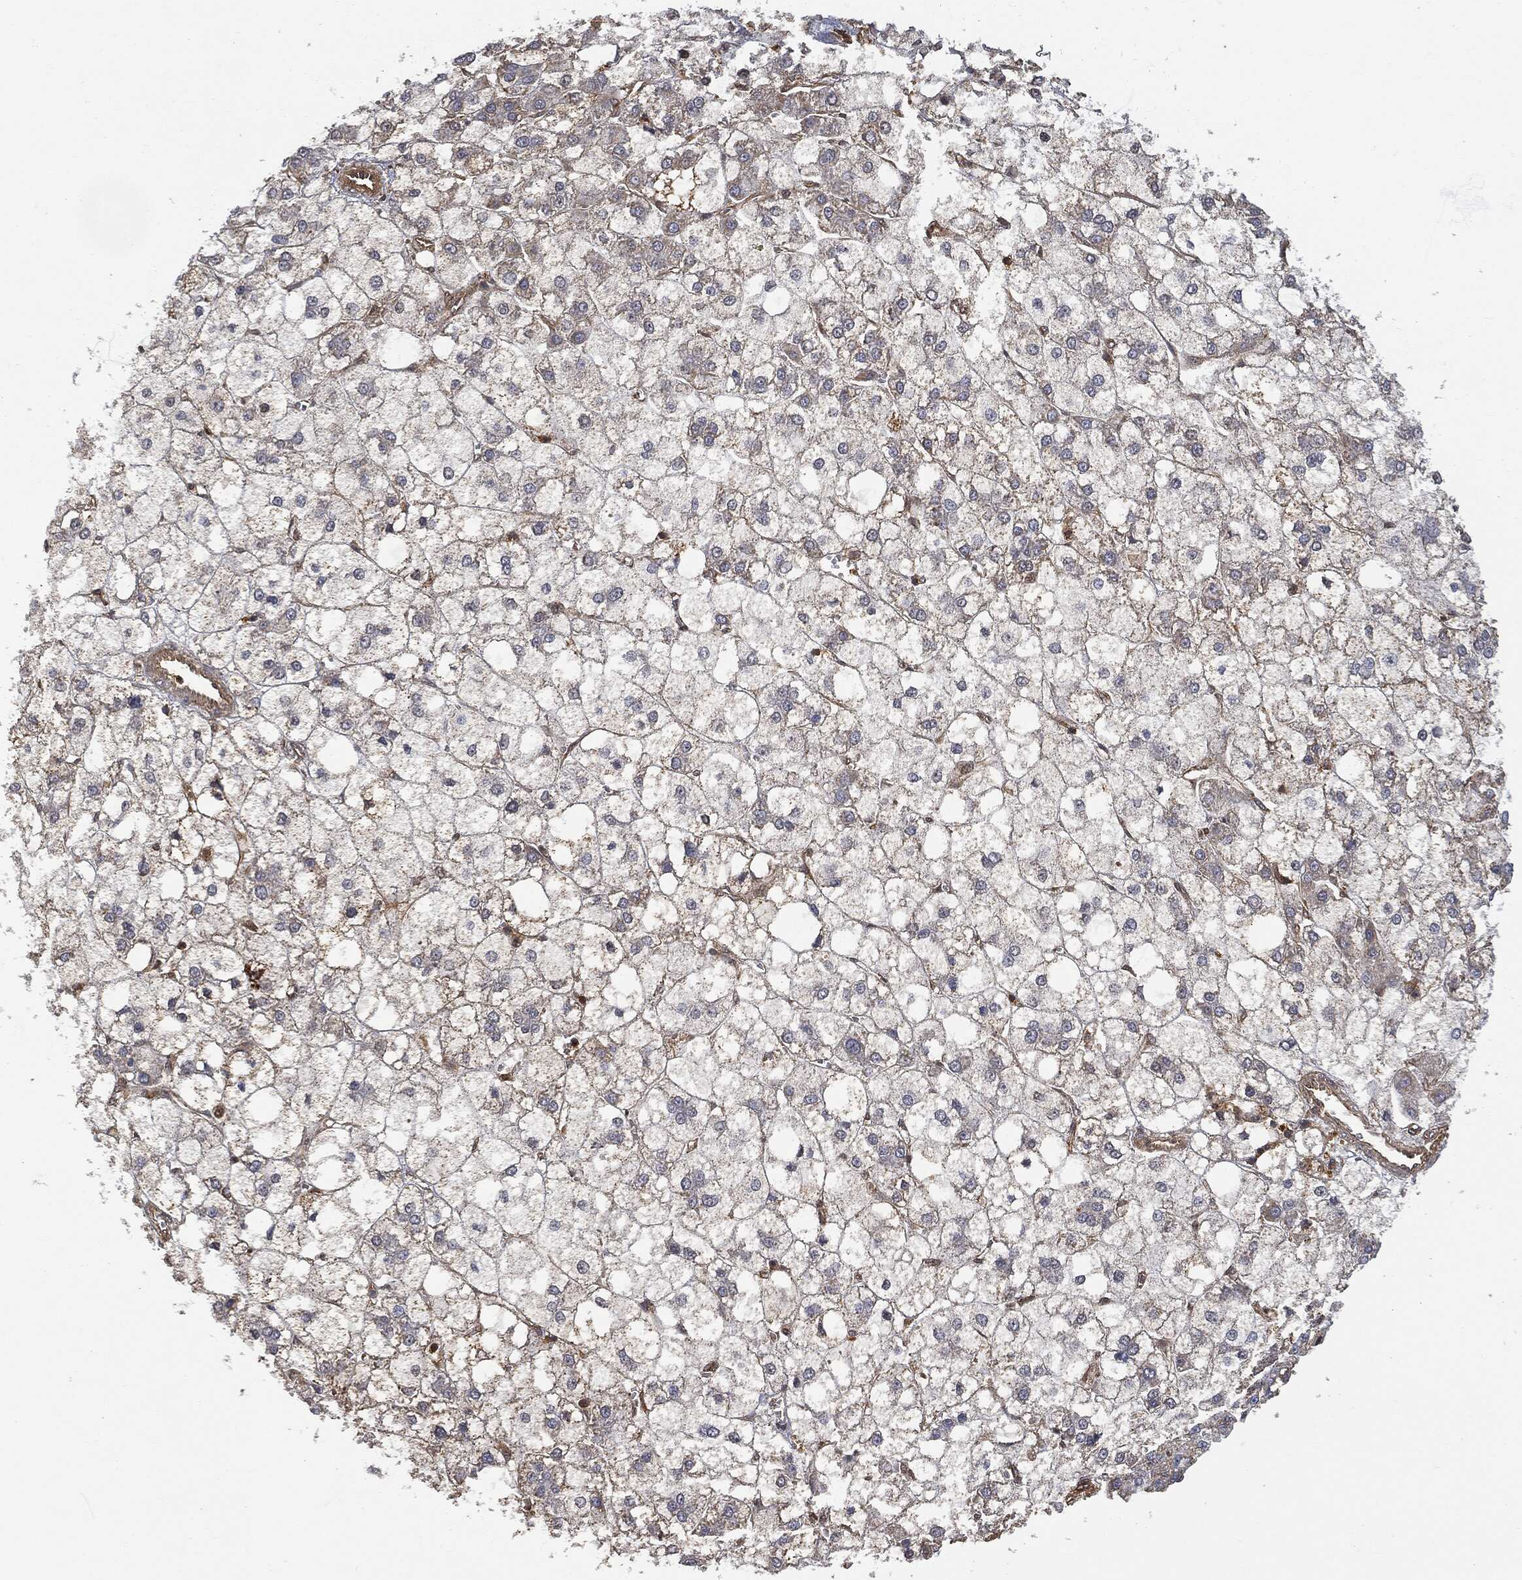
{"staining": {"intensity": "weak", "quantity": "<25%", "location": "cytoplasmic/membranous"}, "tissue": "liver cancer", "cell_type": "Tumor cells", "image_type": "cancer", "snomed": [{"axis": "morphology", "description": "Carcinoma, Hepatocellular, NOS"}, {"axis": "topography", "description": "Liver"}], "caption": "Tumor cells show no significant positivity in liver cancer.", "gene": "PSMB10", "patient": {"sex": "female", "age": 73}}